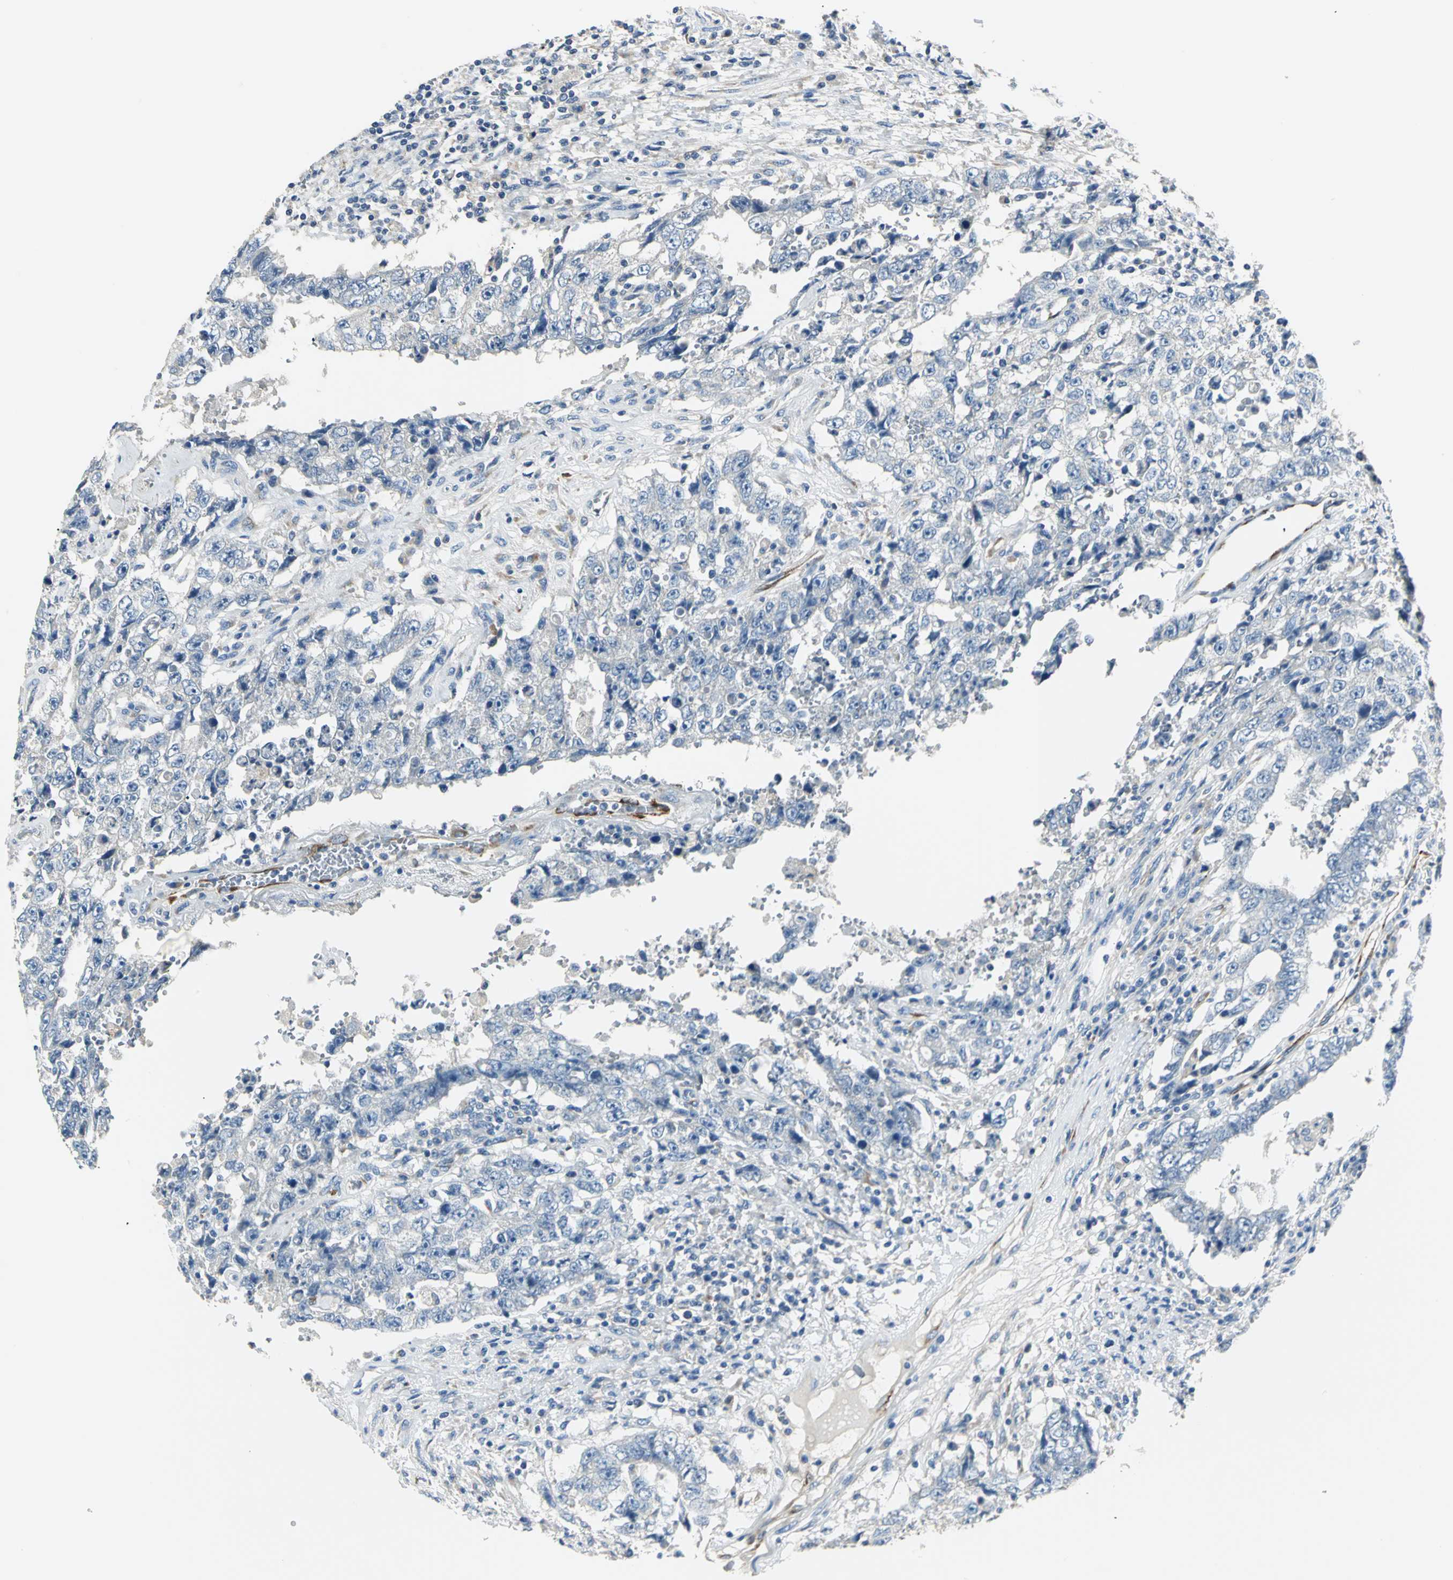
{"staining": {"intensity": "negative", "quantity": "none", "location": "none"}, "tissue": "testis cancer", "cell_type": "Tumor cells", "image_type": "cancer", "snomed": [{"axis": "morphology", "description": "Carcinoma, Embryonal, NOS"}, {"axis": "topography", "description": "Testis"}], "caption": "Tumor cells show no significant staining in testis embryonal carcinoma. (Stains: DAB IHC with hematoxylin counter stain, Microscopy: brightfield microscopy at high magnification).", "gene": "B3GNT2", "patient": {"sex": "male", "age": 26}}